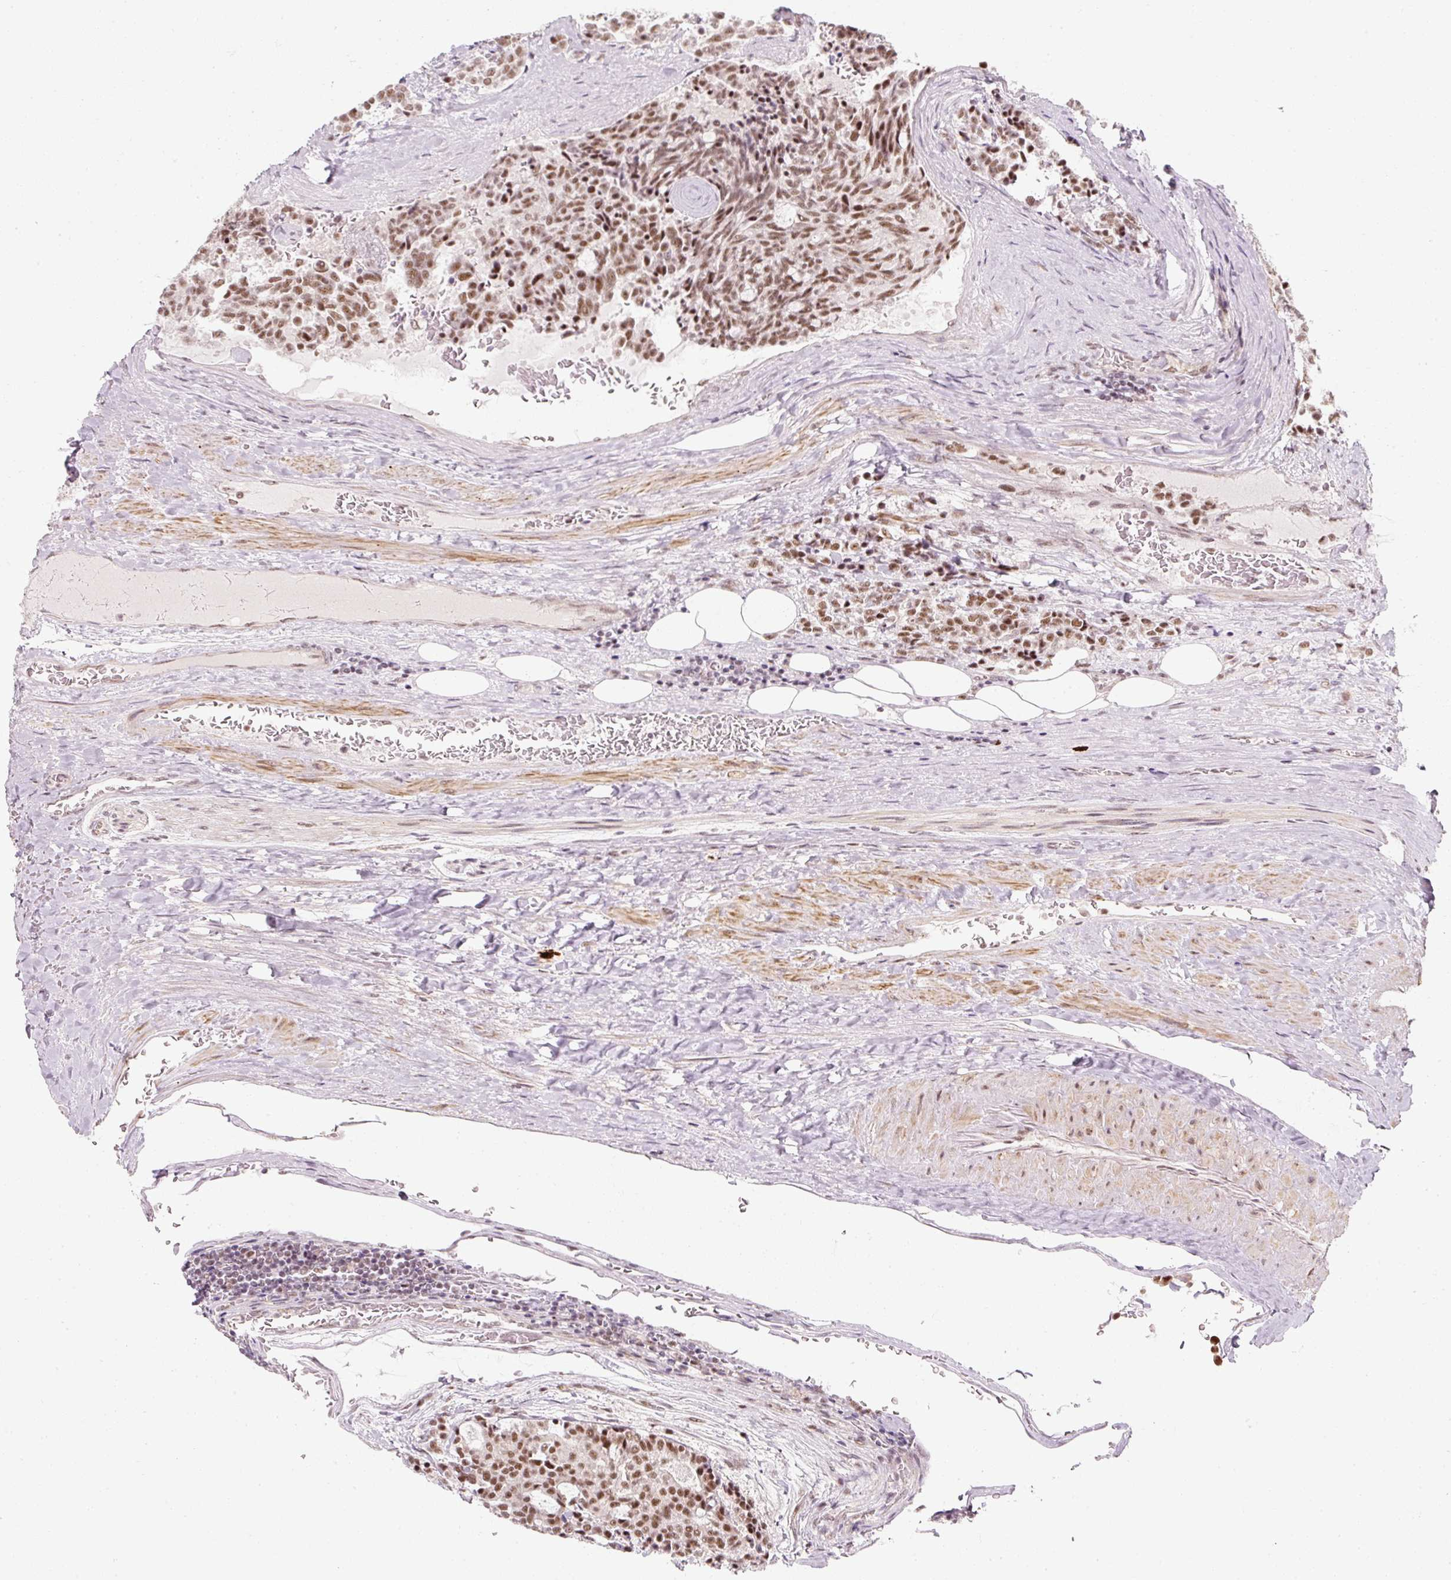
{"staining": {"intensity": "moderate", "quantity": ">75%", "location": "nuclear"}, "tissue": "carcinoid", "cell_type": "Tumor cells", "image_type": "cancer", "snomed": [{"axis": "morphology", "description": "Carcinoid, malignant, NOS"}, {"axis": "topography", "description": "Pancreas"}], "caption": "IHC (DAB (3,3'-diaminobenzidine)) staining of human carcinoid reveals moderate nuclear protein expression in approximately >75% of tumor cells.", "gene": "U2AF2", "patient": {"sex": "female", "age": 54}}